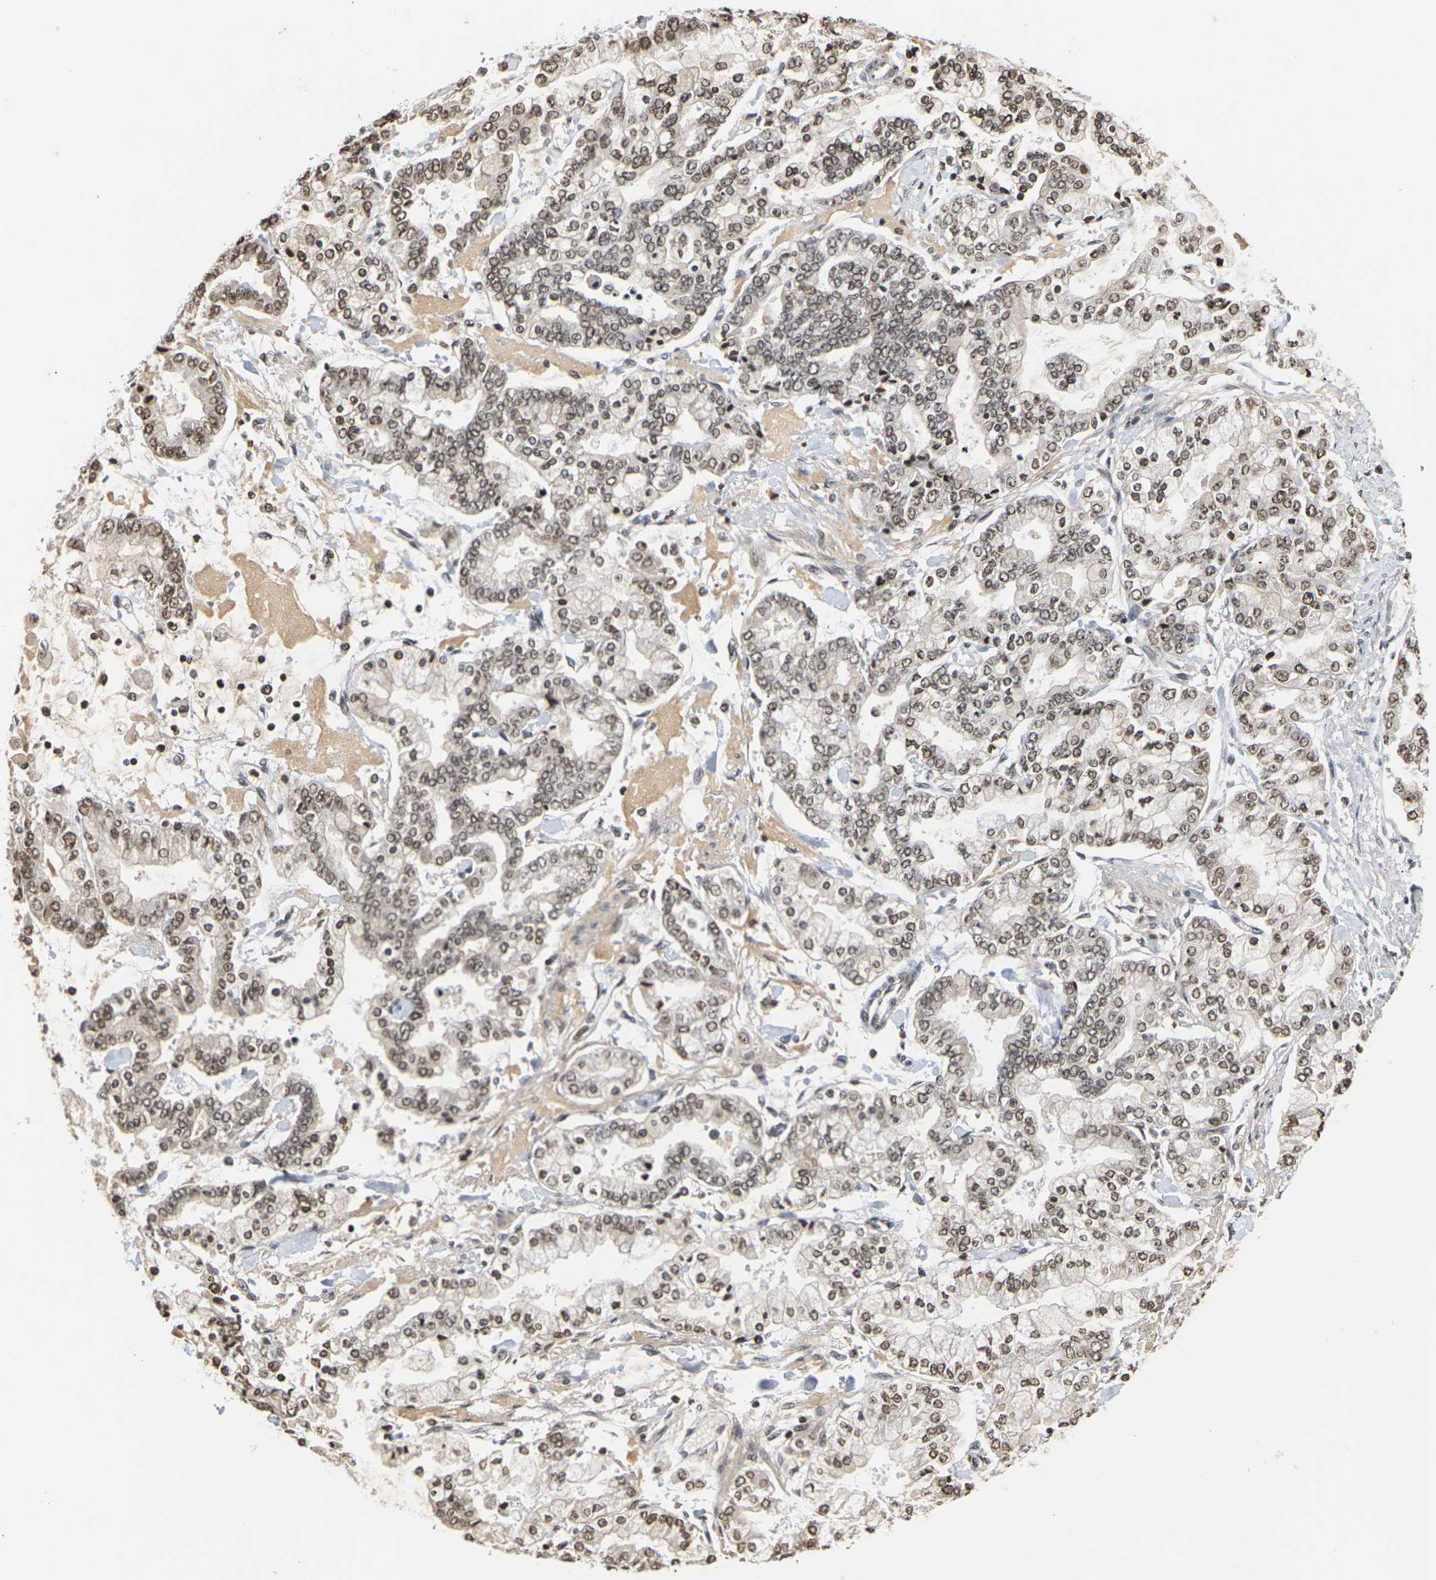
{"staining": {"intensity": "moderate", "quantity": ">75%", "location": "nuclear"}, "tissue": "stomach cancer", "cell_type": "Tumor cells", "image_type": "cancer", "snomed": [{"axis": "morphology", "description": "Normal tissue, NOS"}, {"axis": "morphology", "description": "Adenocarcinoma, NOS"}, {"axis": "topography", "description": "Stomach, upper"}, {"axis": "topography", "description": "Stomach"}], "caption": "The immunohistochemical stain shows moderate nuclear staining in tumor cells of adenocarcinoma (stomach) tissue. (Brightfield microscopy of DAB IHC at high magnification).", "gene": "NELFA", "patient": {"sex": "male", "age": 76}}